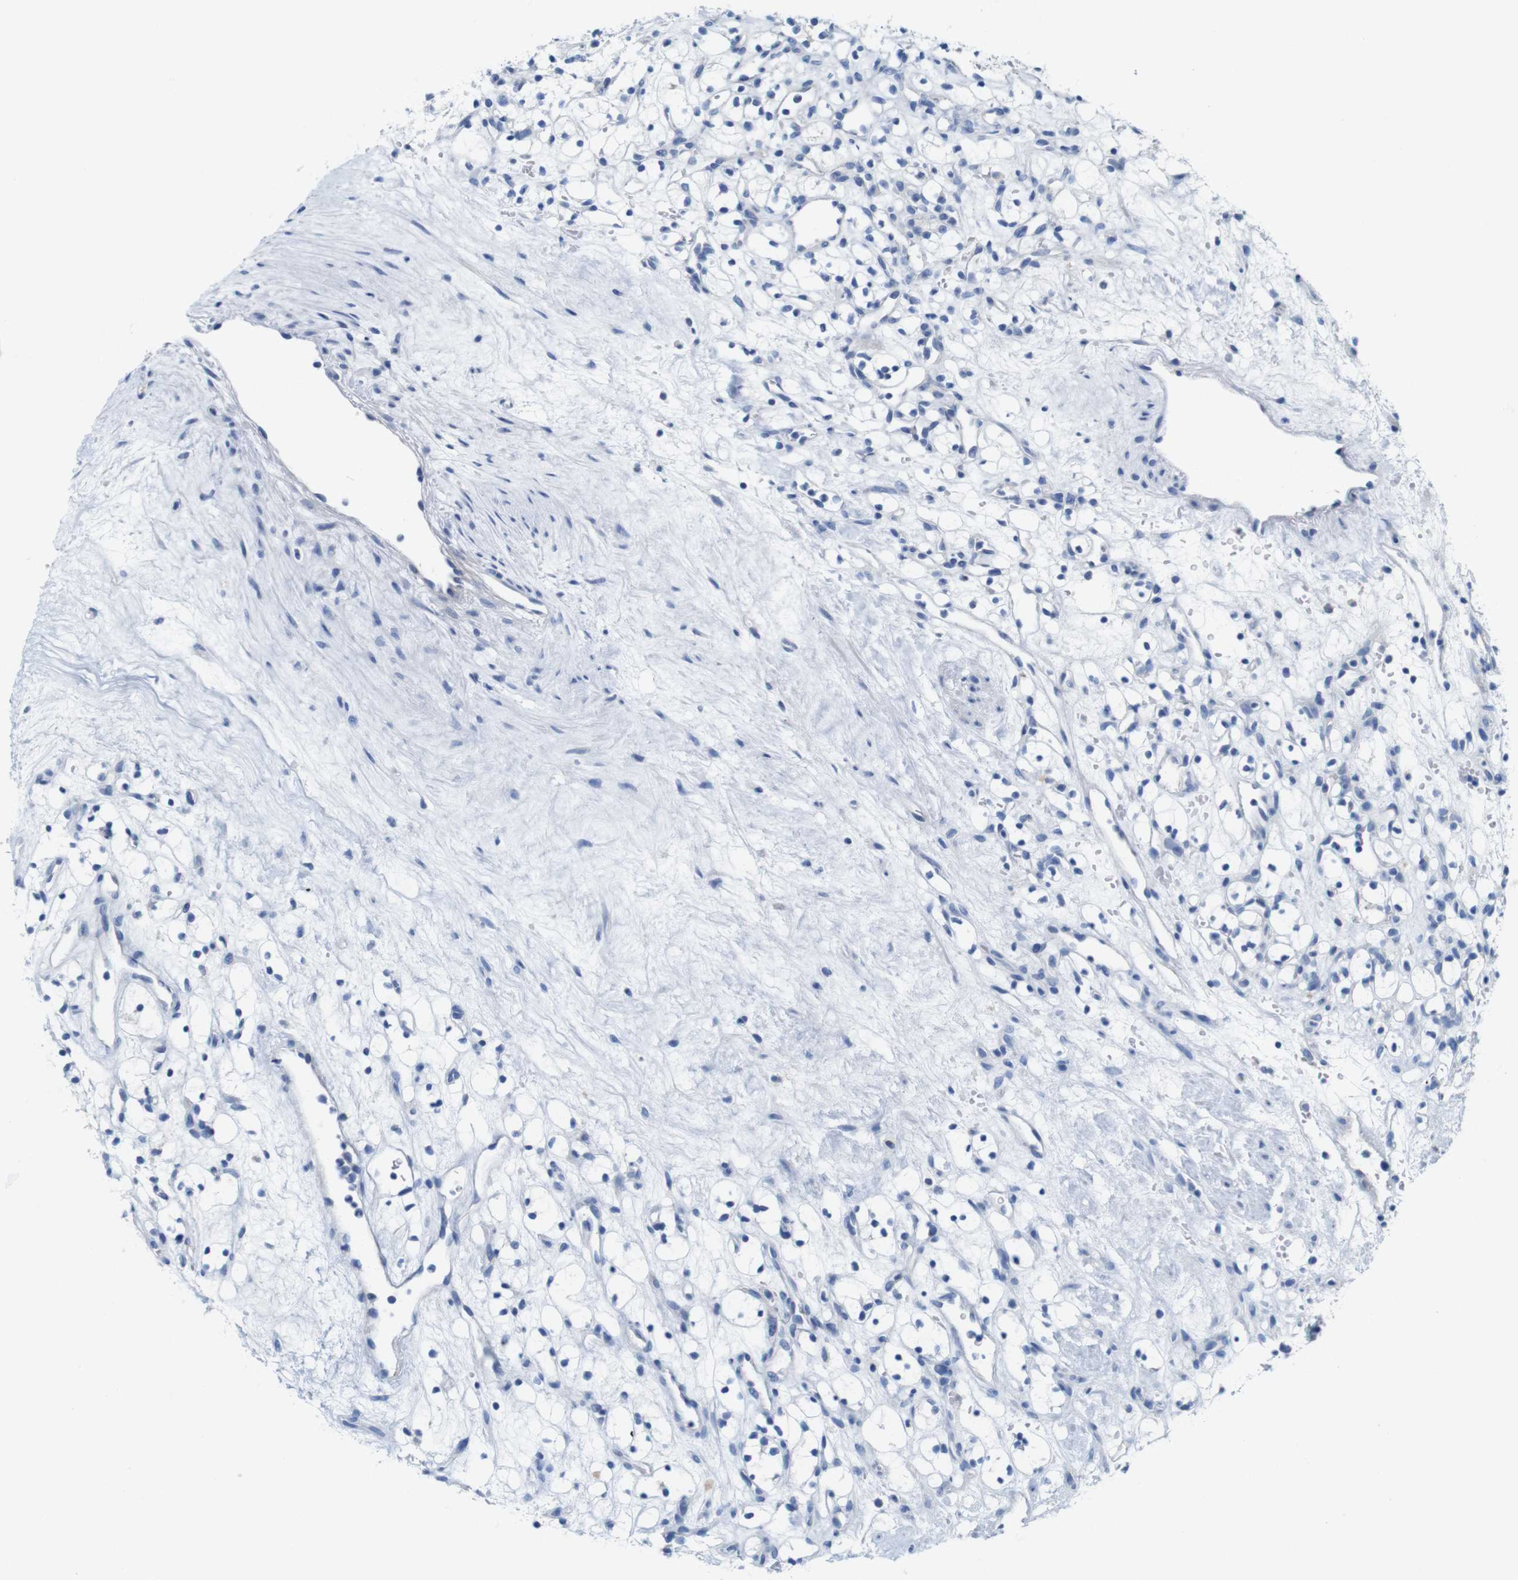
{"staining": {"intensity": "negative", "quantity": "none", "location": "none"}, "tissue": "renal cancer", "cell_type": "Tumor cells", "image_type": "cancer", "snomed": [{"axis": "morphology", "description": "Adenocarcinoma, NOS"}, {"axis": "topography", "description": "Kidney"}], "caption": "Photomicrograph shows no significant protein expression in tumor cells of renal adenocarcinoma. (DAB (3,3'-diaminobenzidine) immunohistochemistry, high magnification).", "gene": "IGSF8", "patient": {"sex": "female", "age": 60}}